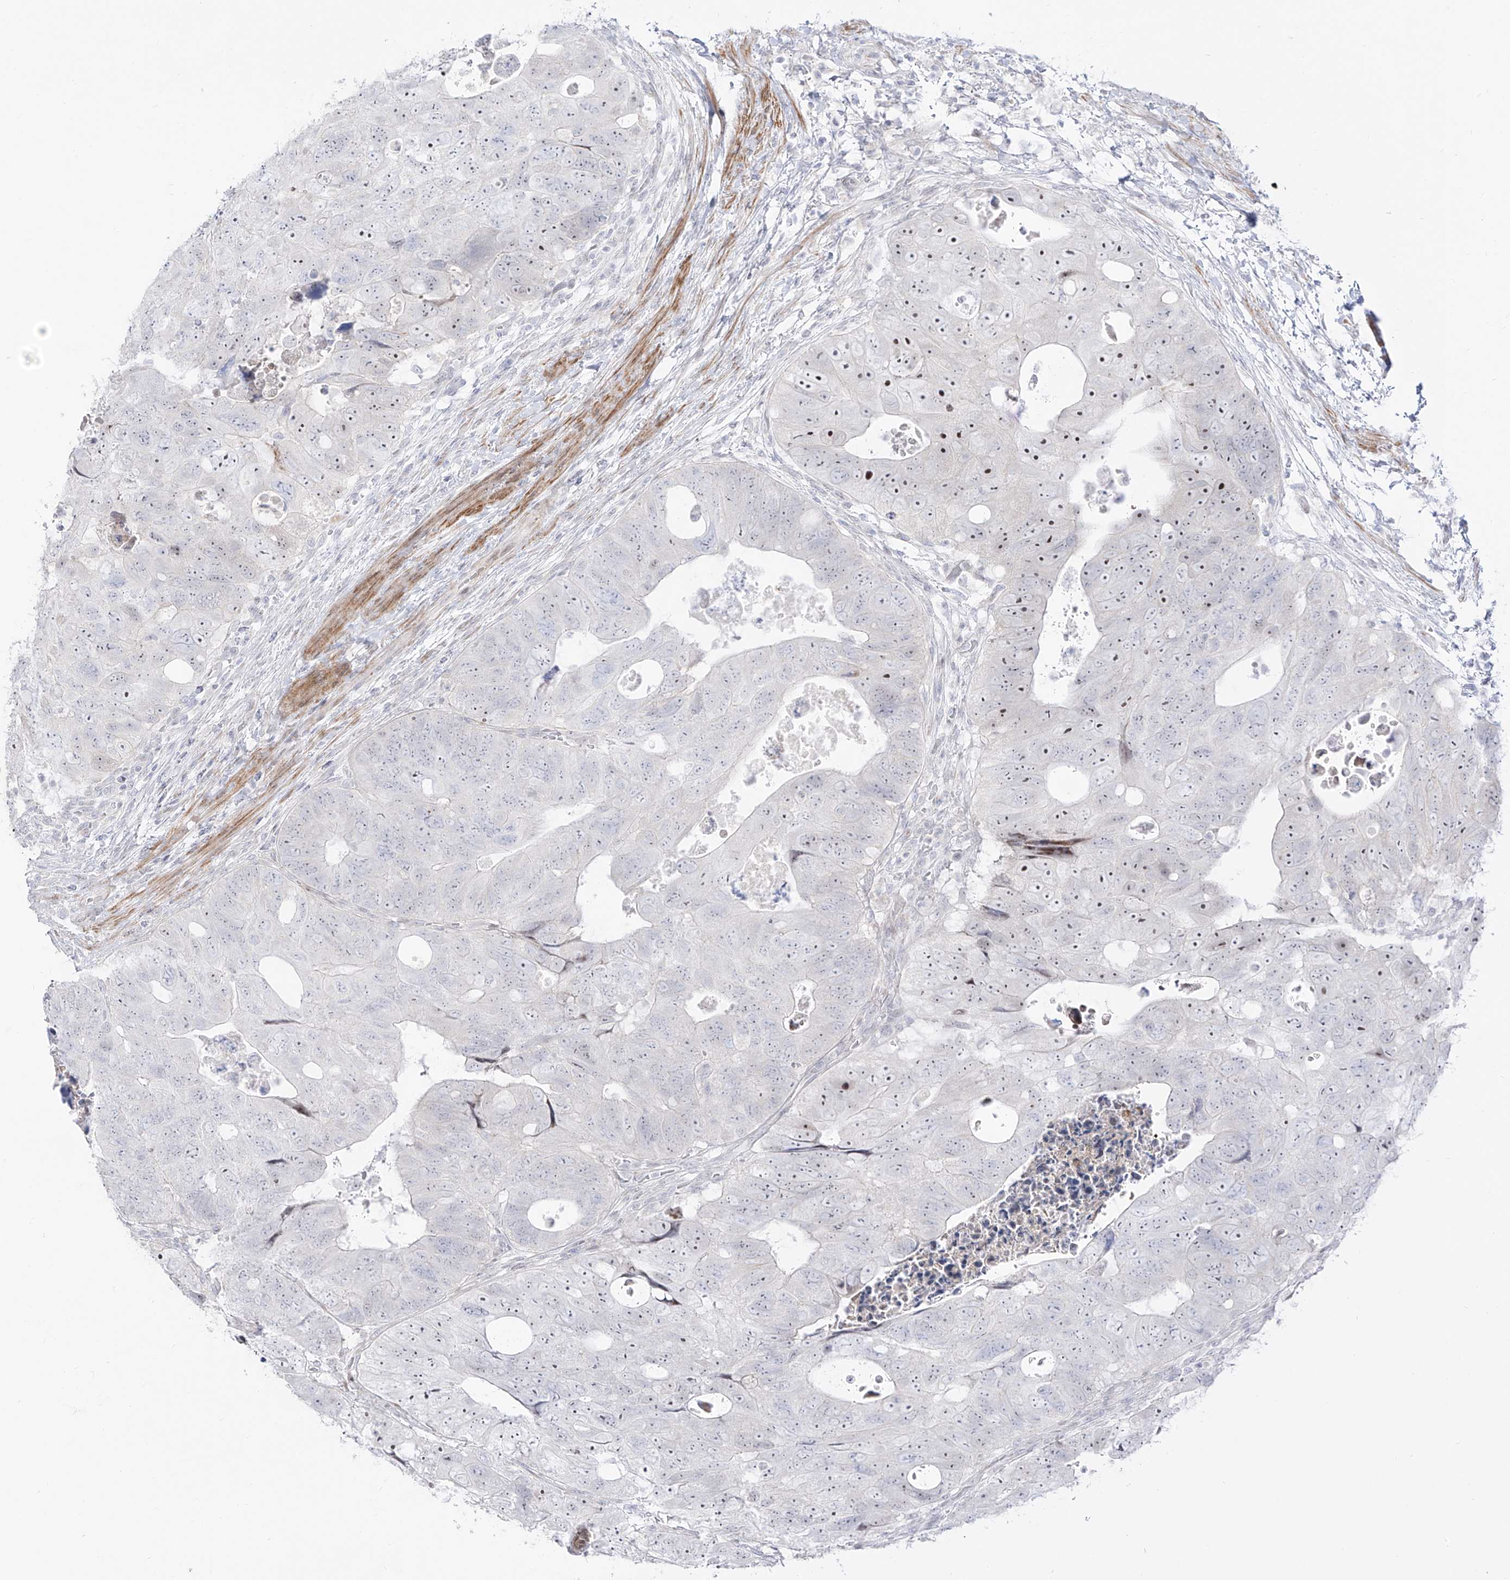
{"staining": {"intensity": "moderate", "quantity": "25%-75%", "location": "nuclear"}, "tissue": "colorectal cancer", "cell_type": "Tumor cells", "image_type": "cancer", "snomed": [{"axis": "morphology", "description": "Adenocarcinoma, NOS"}, {"axis": "topography", "description": "Rectum"}], "caption": "Moderate nuclear protein staining is present in approximately 25%-75% of tumor cells in colorectal cancer (adenocarcinoma). (DAB IHC with brightfield microscopy, high magnification).", "gene": "ZNF180", "patient": {"sex": "male", "age": 59}}